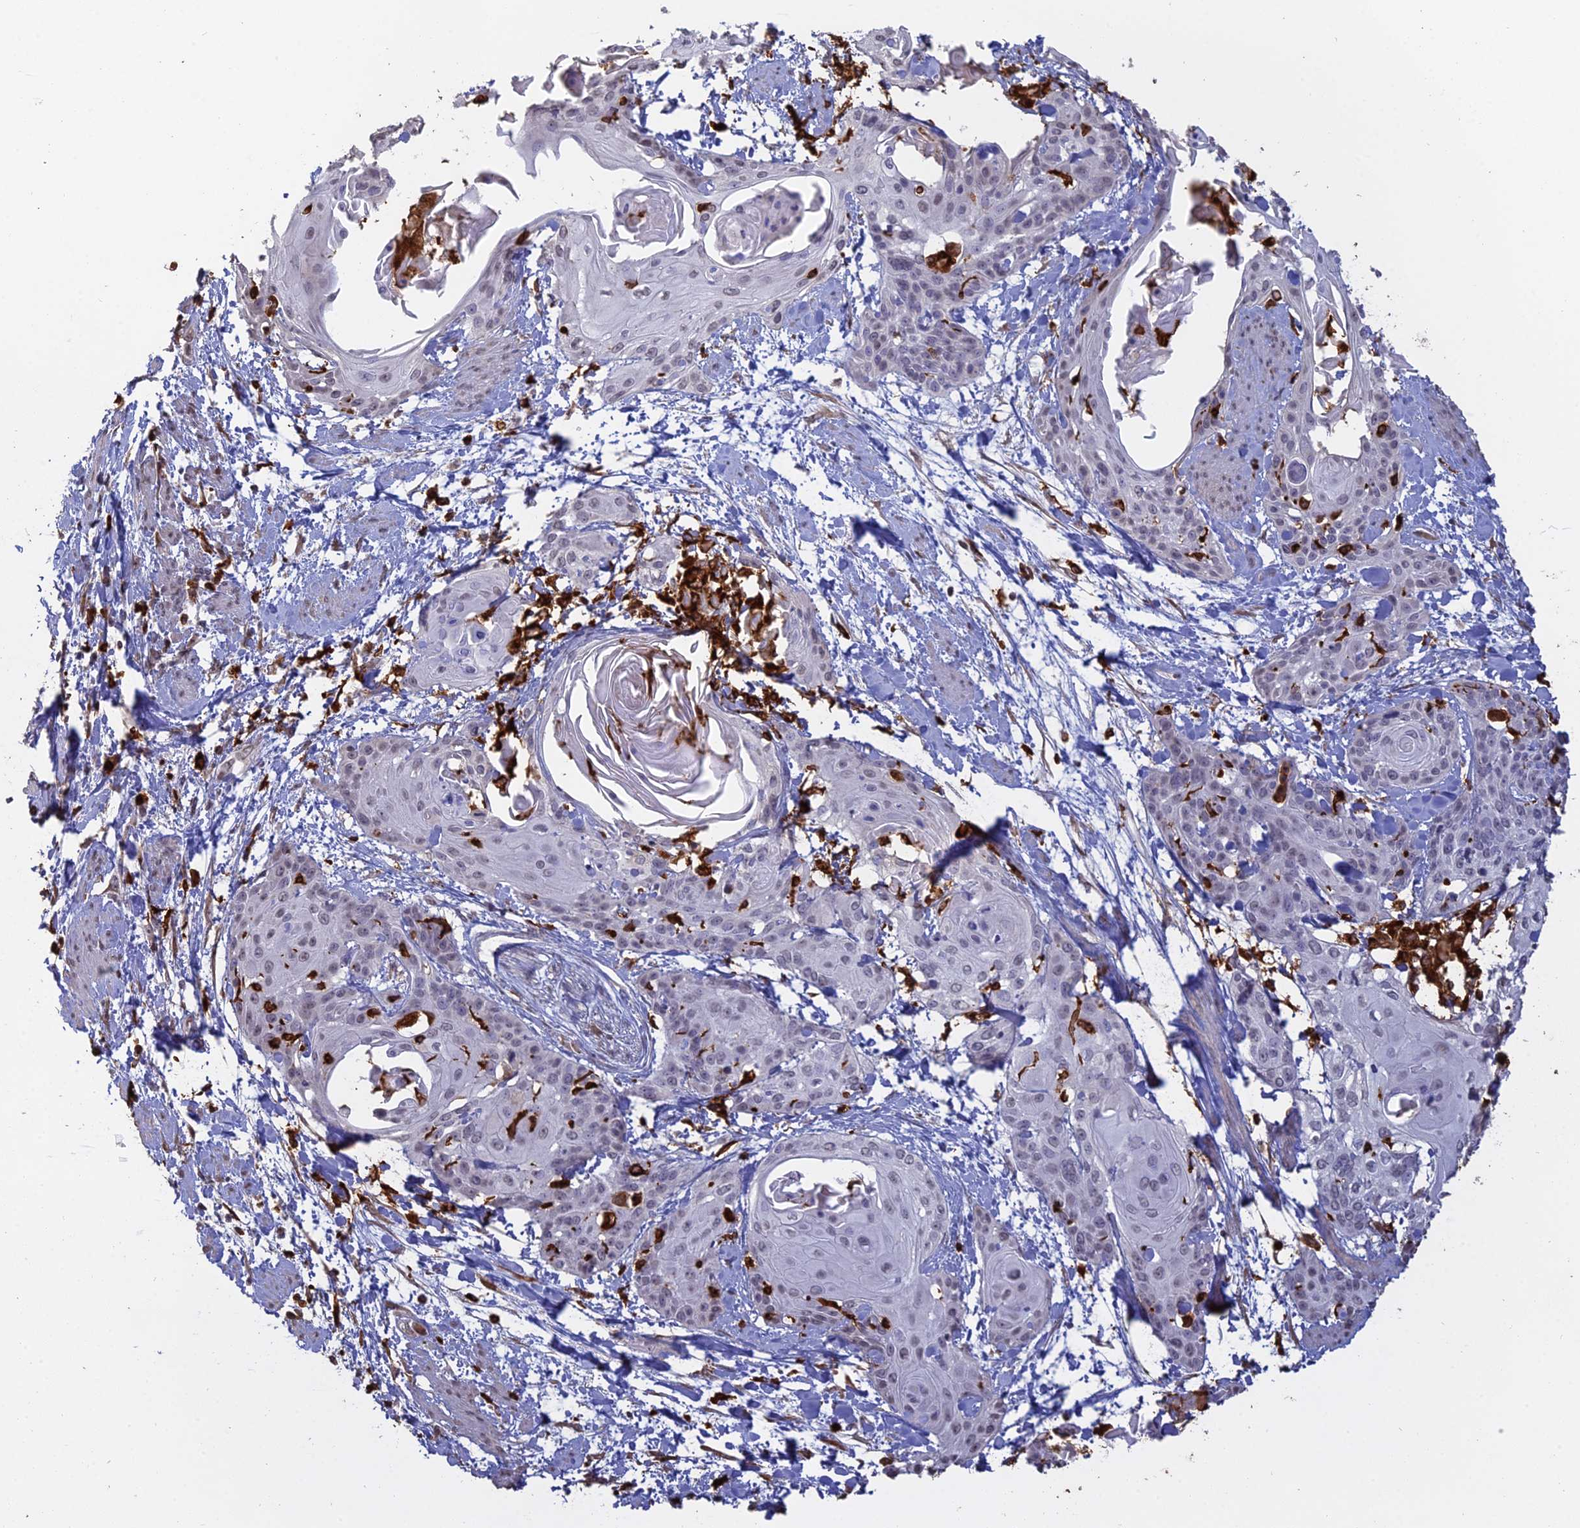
{"staining": {"intensity": "negative", "quantity": "none", "location": "none"}, "tissue": "cervical cancer", "cell_type": "Tumor cells", "image_type": "cancer", "snomed": [{"axis": "morphology", "description": "Squamous cell carcinoma, NOS"}, {"axis": "topography", "description": "Cervix"}], "caption": "Immunohistochemistry photomicrograph of neoplastic tissue: cervical cancer stained with DAB displays no significant protein staining in tumor cells.", "gene": "APOBR", "patient": {"sex": "female", "age": 57}}